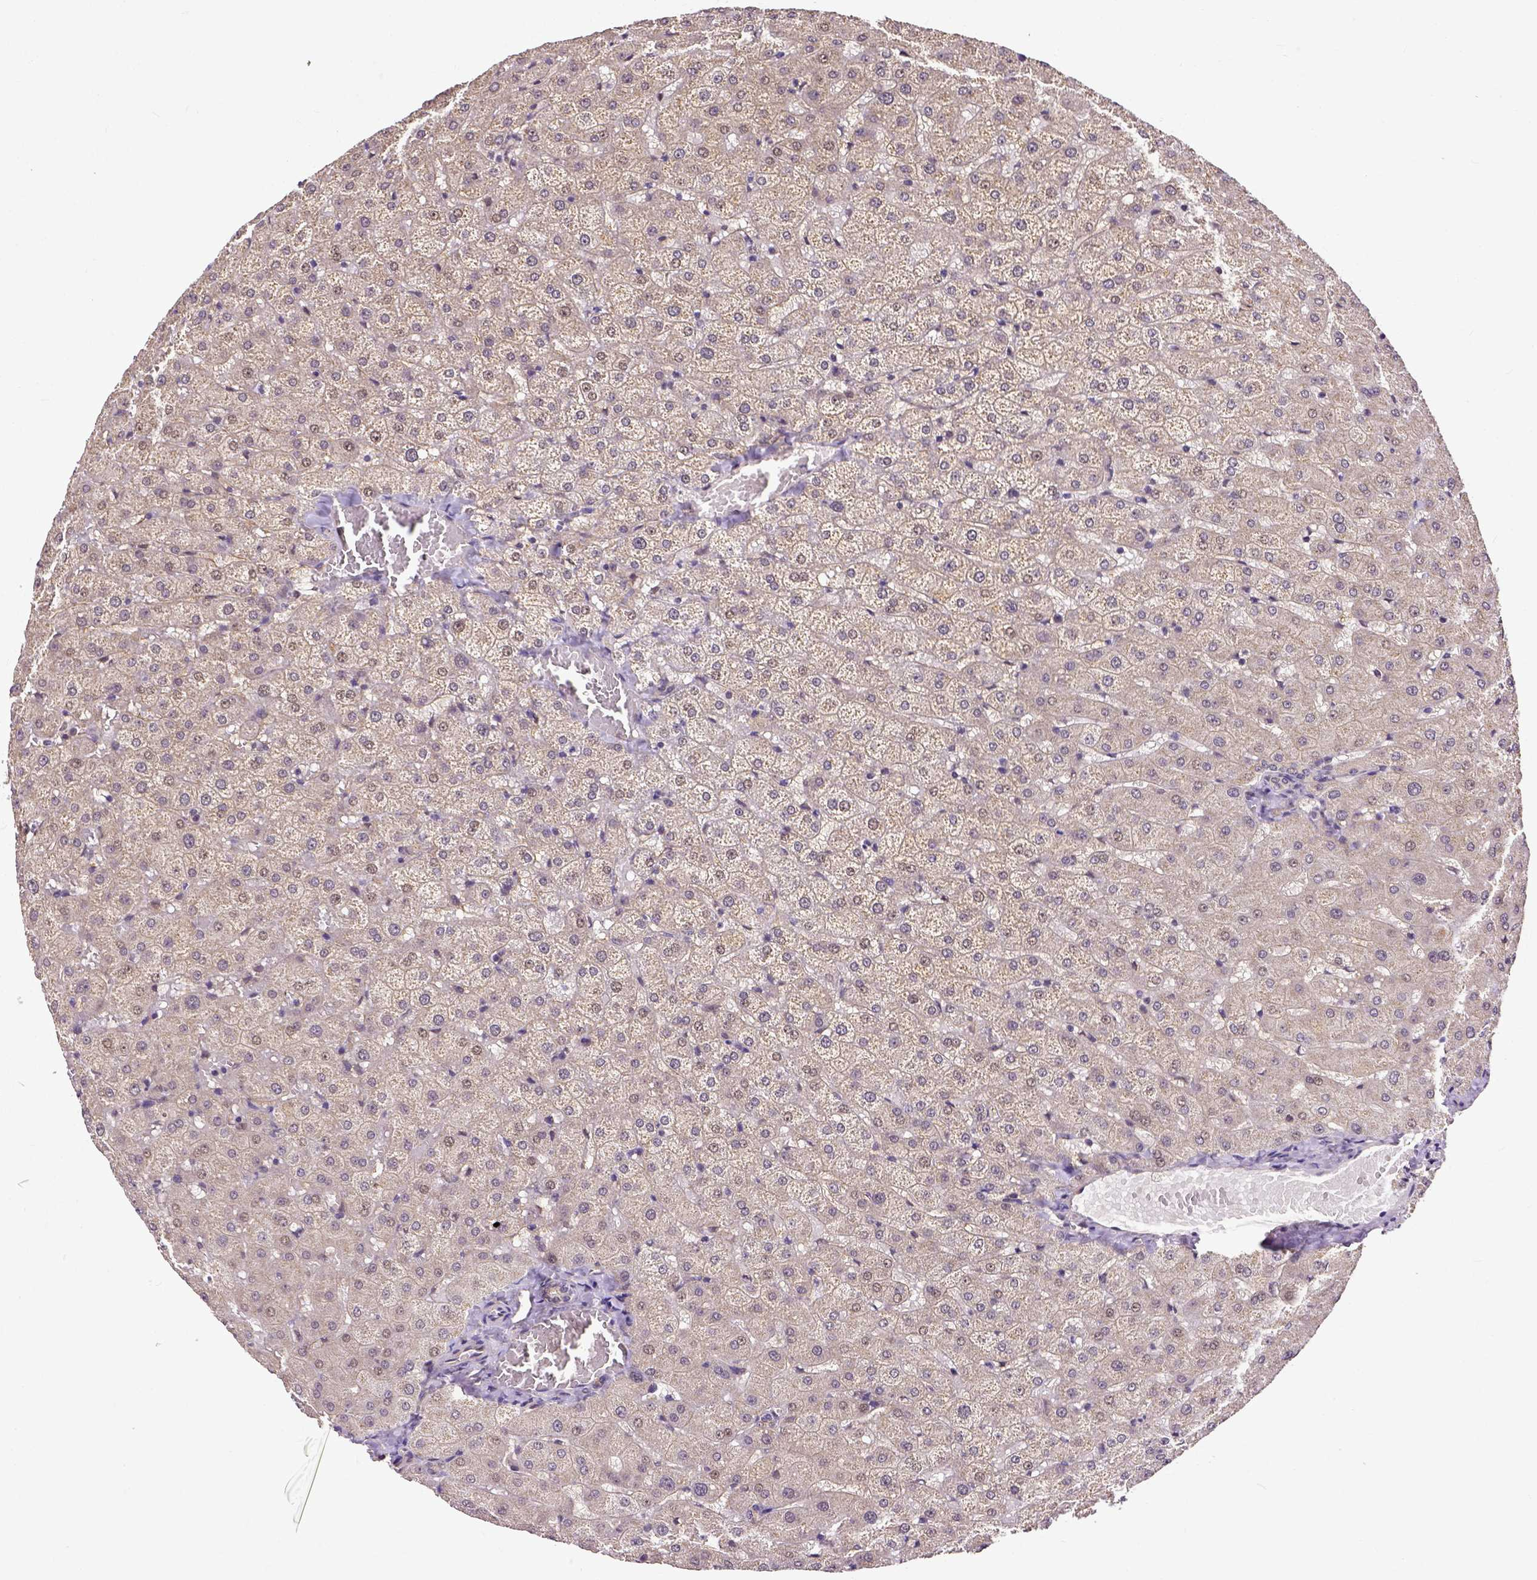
{"staining": {"intensity": "weak", "quantity": ">75%", "location": "cytoplasmic/membranous"}, "tissue": "liver", "cell_type": "Cholangiocytes", "image_type": "normal", "snomed": [{"axis": "morphology", "description": "Normal tissue, NOS"}, {"axis": "topography", "description": "Liver"}], "caption": "Protein staining of benign liver reveals weak cytoplasmic/membranous positivity in approximately >75% of cholangiocytes. The staining was performed using DAB, with brown indicating positive protein expression. Nuclei are stained blue with hematoxylin.", "gene": "DICER1", "patient": {"sex": "female", "age": 50}}